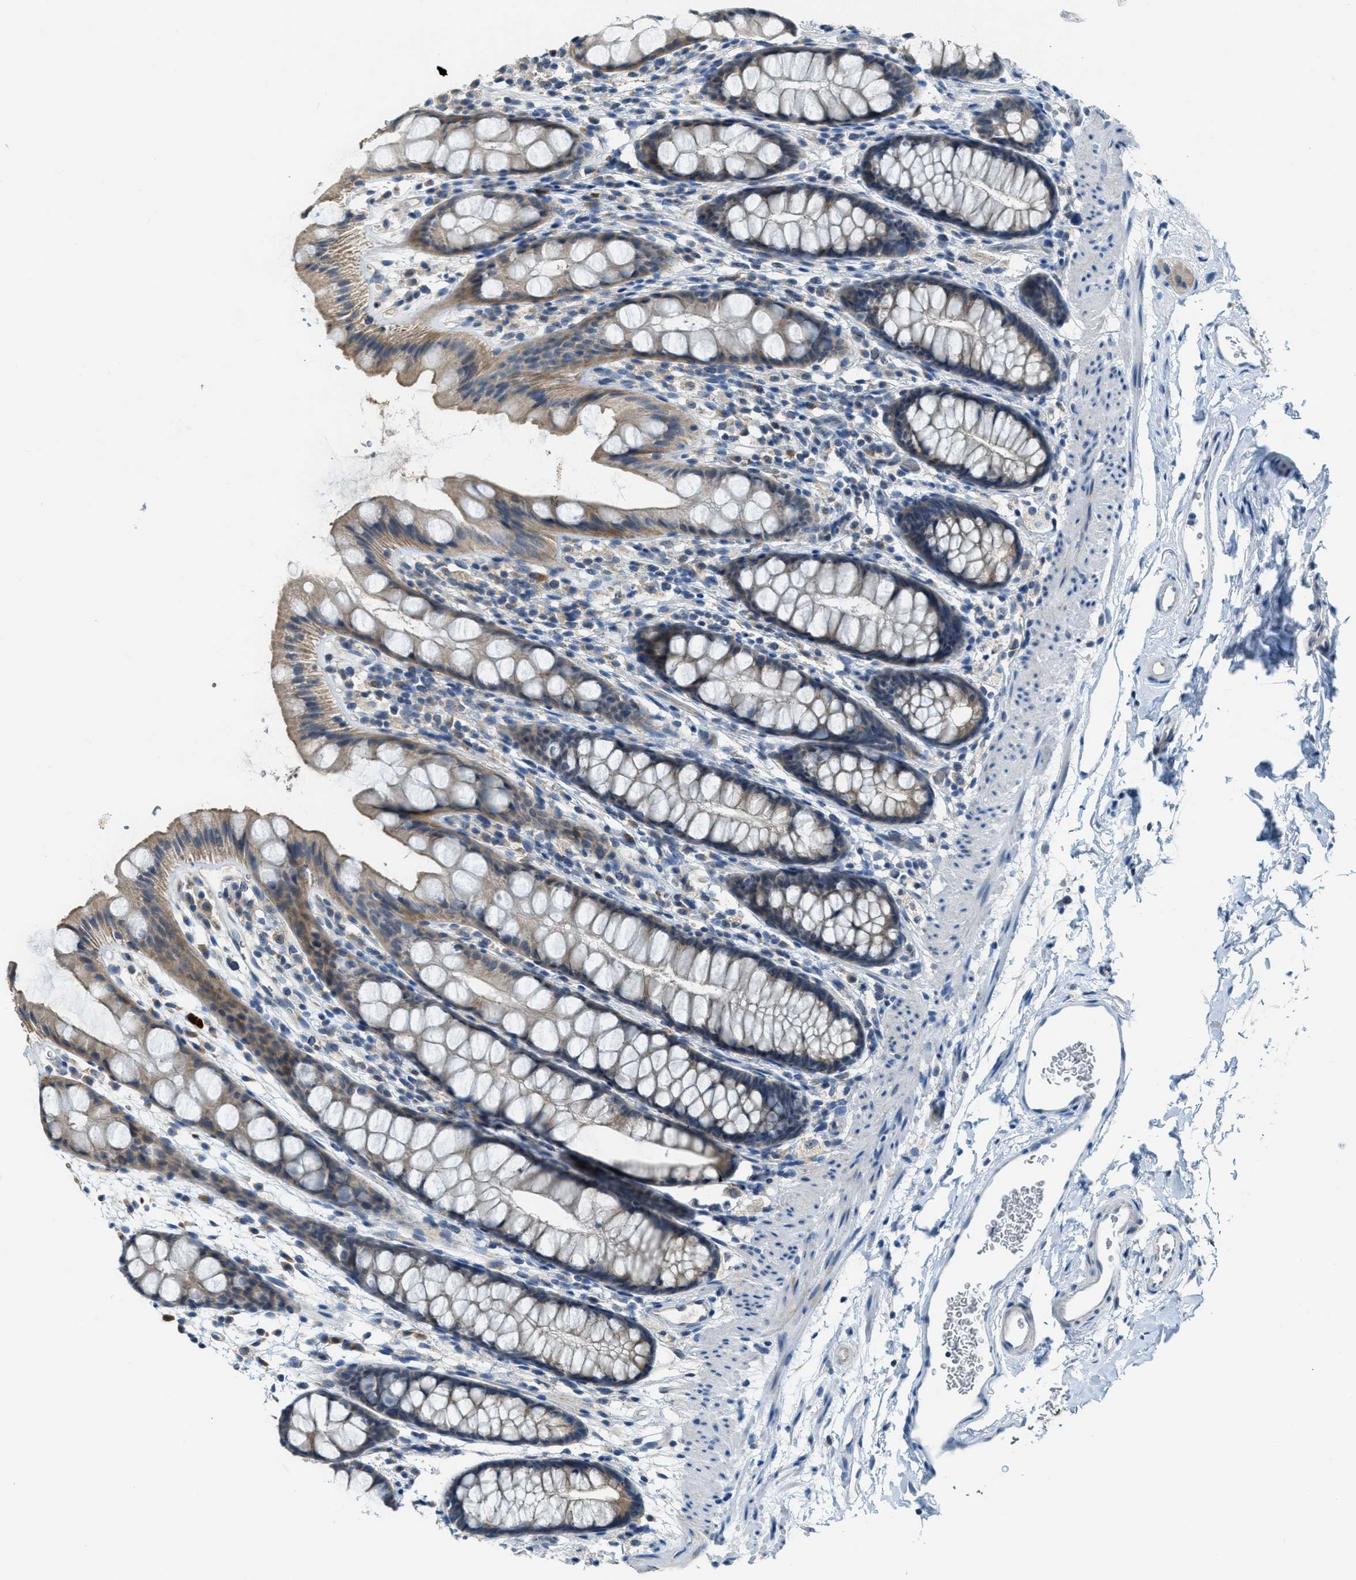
{"staining": {"intensity": "moderate", "quantity": "25%-75%", "location": "cytoplasmic/membranous"}, "tissue": "rectum", "cell_type": "Glandular cells", "image_type": "normal", "snomed": [{"axis": "morphology", "description": "Normal tissue, NOS"}, {"axis": "topography", "description": "Rectum"}], "caption": "A brown stain shows moderate cytoplasmic/membranous positivity of a protein in glandular cells of normal human rectum. The protein of interest is shown in brown color, while the nuclei are stained blue.", "gene": "CDON", "patient": {"sex": "female", "age": 65}}